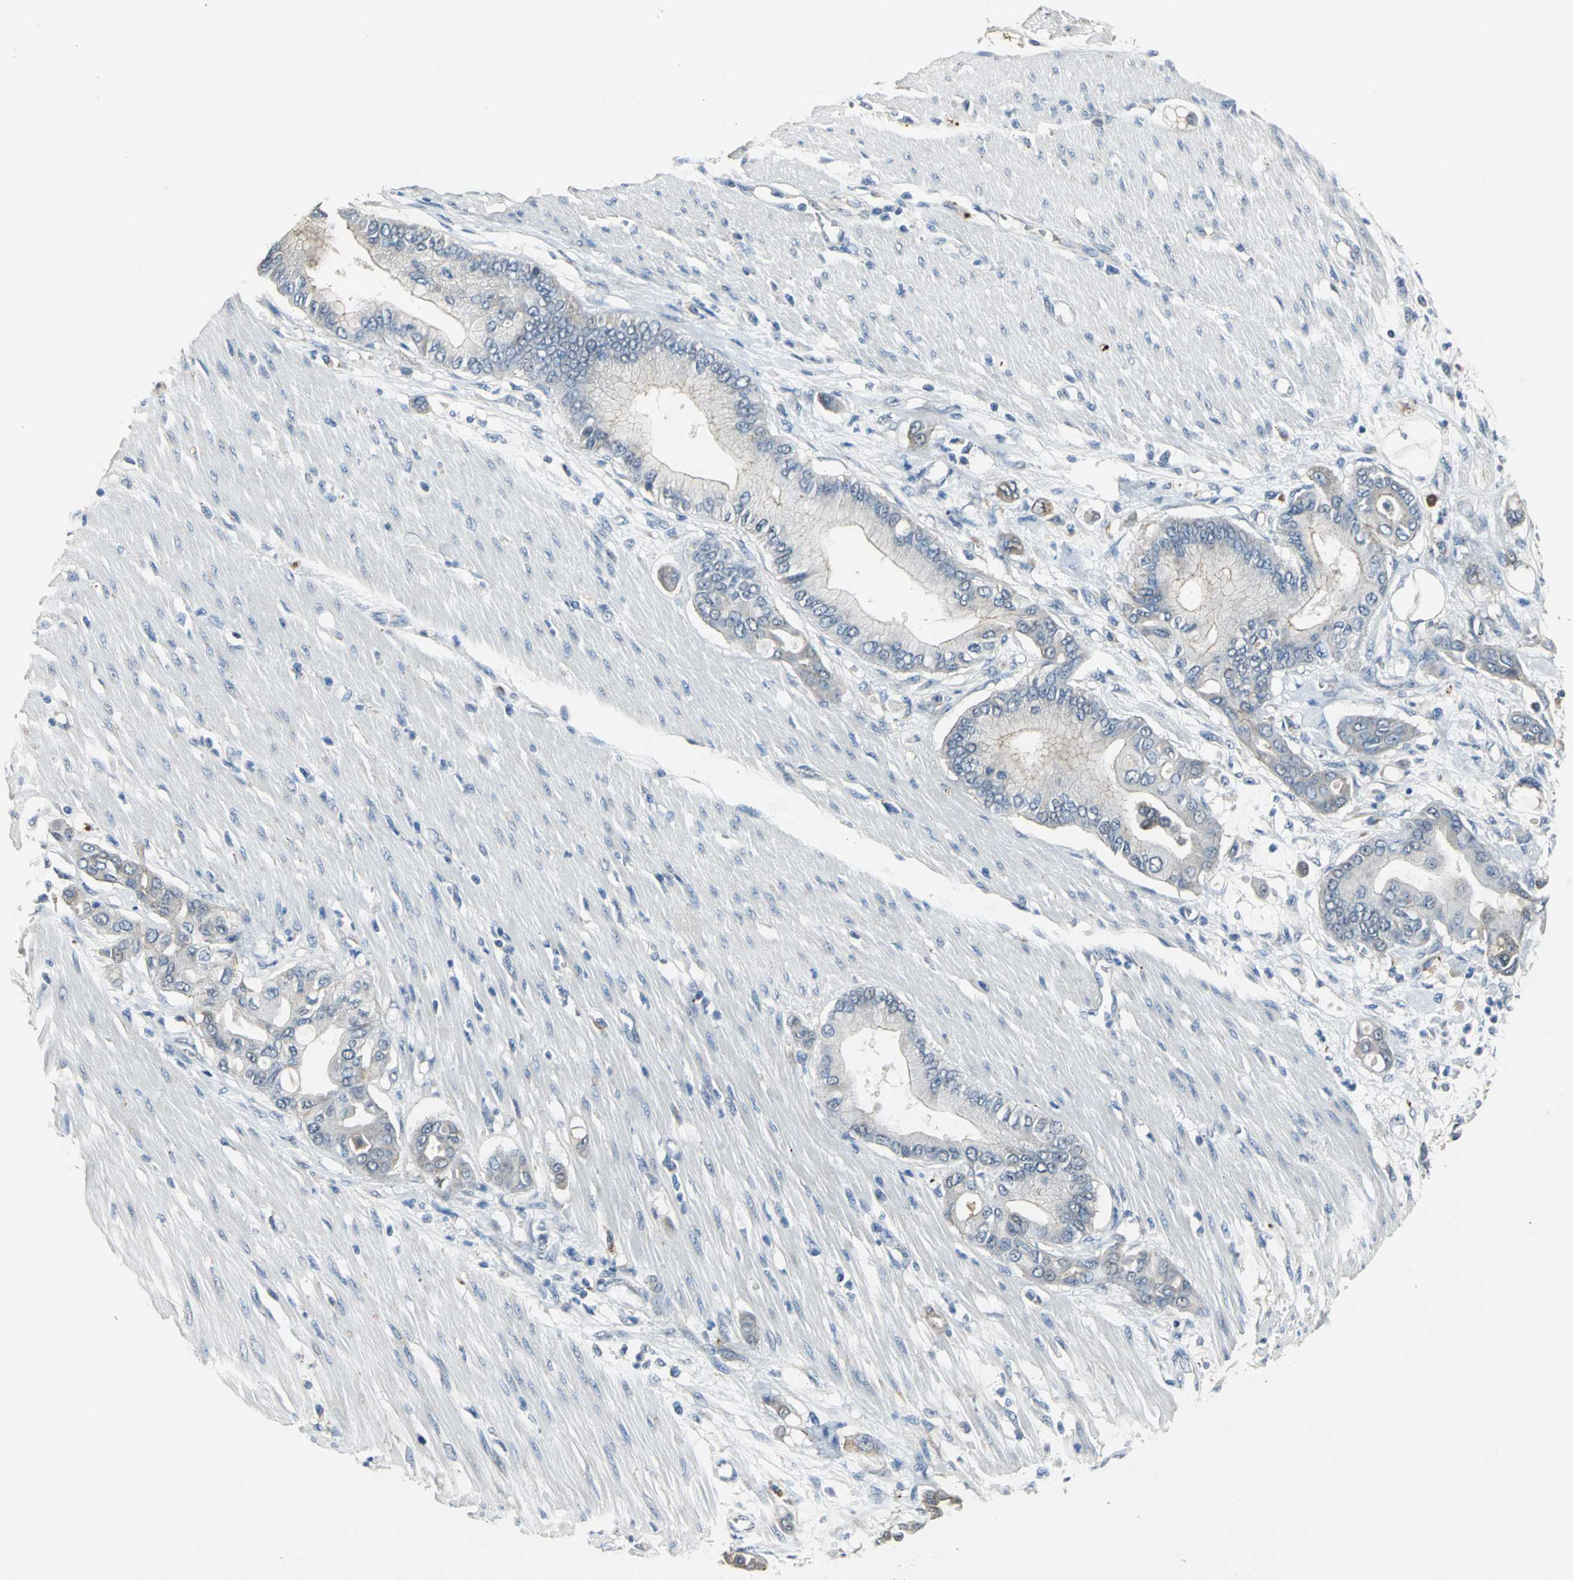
{"staining": {"intensity": "weak", "quantity": ">75%", "location": "cytoplasmic/membranous"}, "tissue": "pancreatic cancer", "cell_type": "Tumor cells", "image_type": "cancer", "snomed": [{"axis": "morphology", "description": "Adenocarcinoma, NOS"}, {"axis": "morphology", "description": "Adenocarcinoma, metastatic, NOS"}, {"axis": "topography", "description": "Lymph node"}, {"axis": "topography", "description": "Pancreas"}, {"axis": "topography", "description": "Duodenum"}], "caption": "DAB immunohistochemical staining of pancreatic cancer (adenocarcinoma) exhibits weak cytoplasmic/membranous protein staining in about >75% of tumor cells.", "gene": "OCLN", "patient": {"sex": "female", "age": 64}}